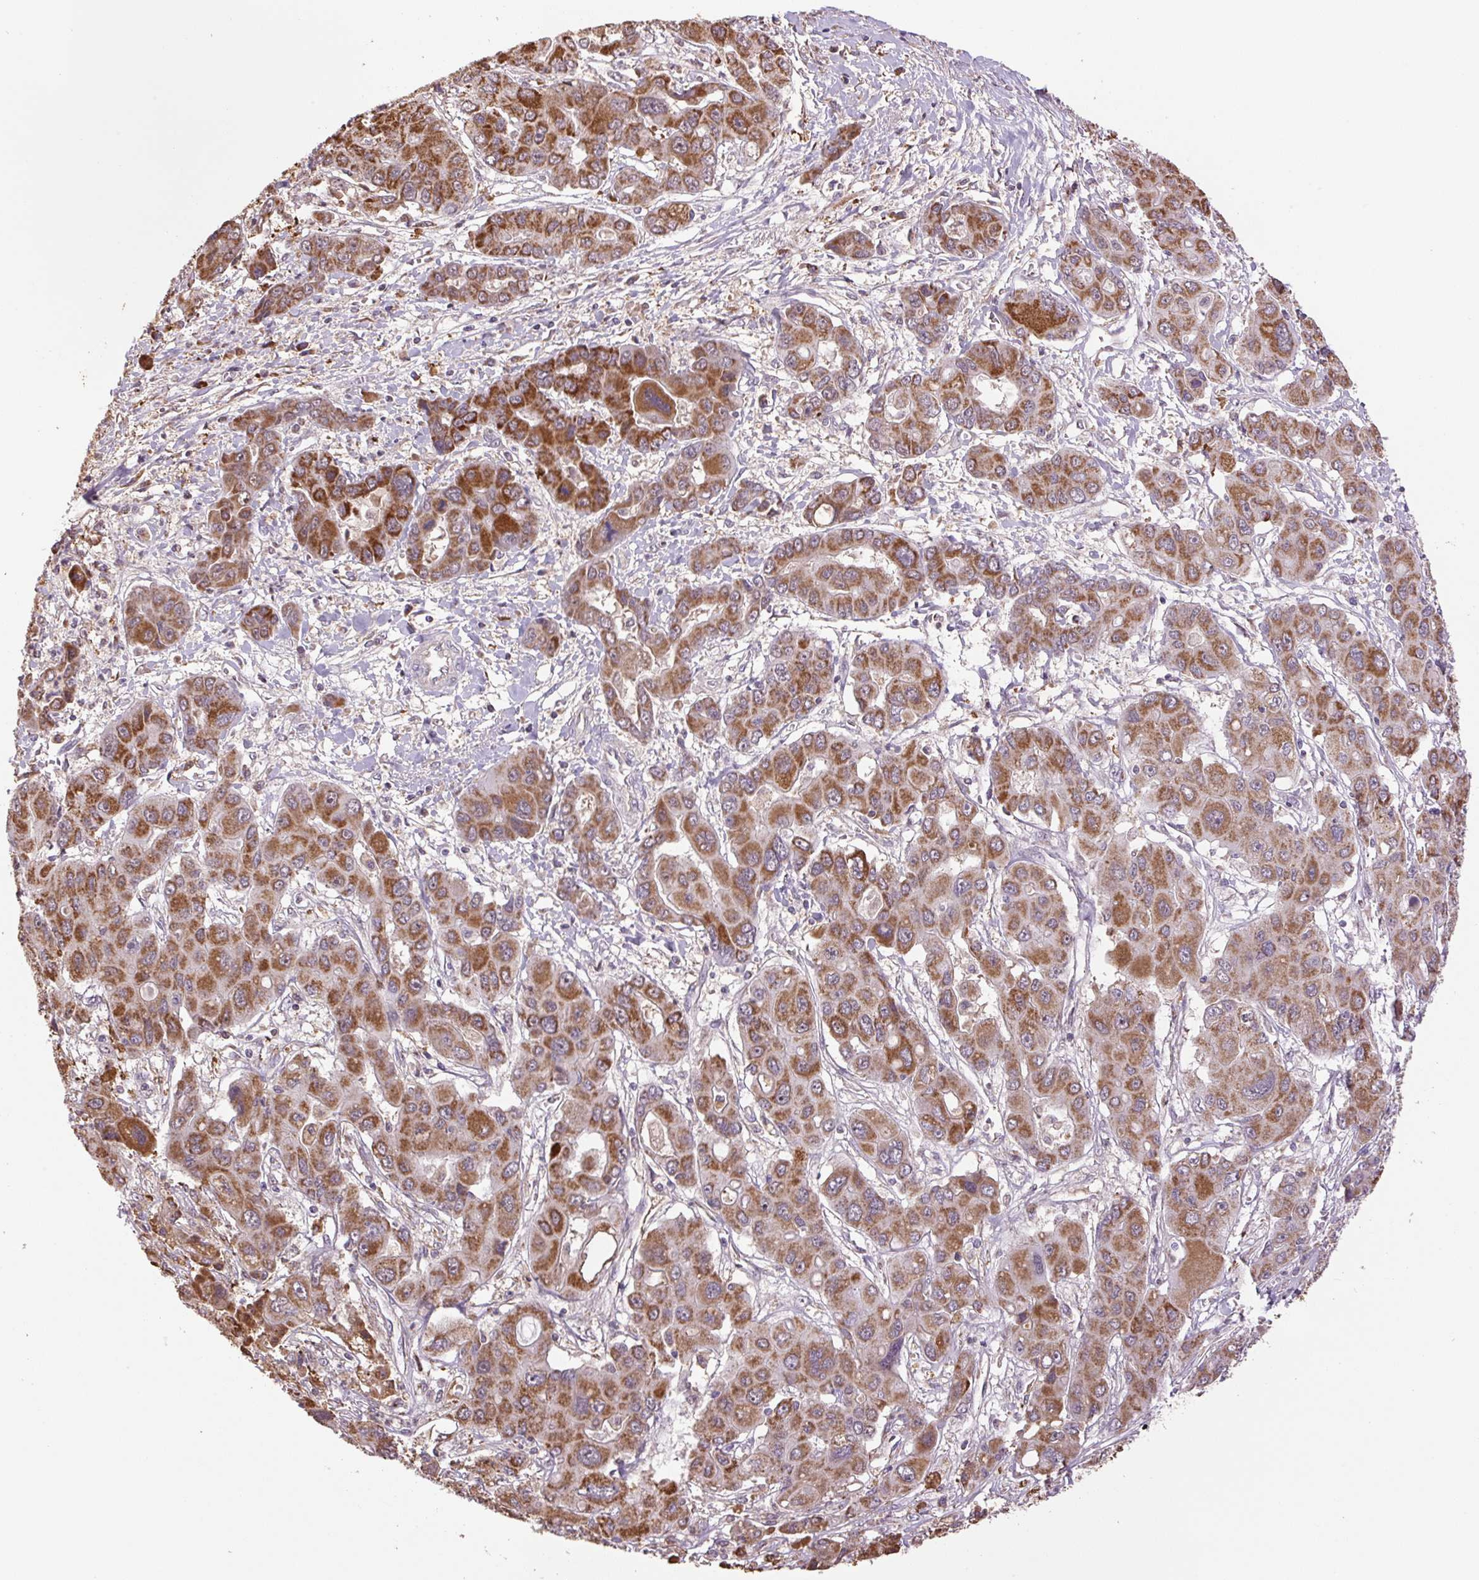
{"staining": {"intensity": "strong", "quantity": ">75%", "location": "cytoplasmic/membranous,nuclear"}, "tissue": "liver cancer", "cell_type": "Tumor cells", "image_type": "cancer", "snomed": [{"axis": "morphology", "description": "Cholangiocarcinoma"}, {"axis": "topography", "description": "Liver"}], "caption": "Liver cholangiocarcinoma stained for a protein (brown) demonstrates strong cytoplasmic/membranous and nuclear positive positivity in about >75% of tumor cells.", "gene": "SGF29", "patient": {"sex": "male", "age": 67}}